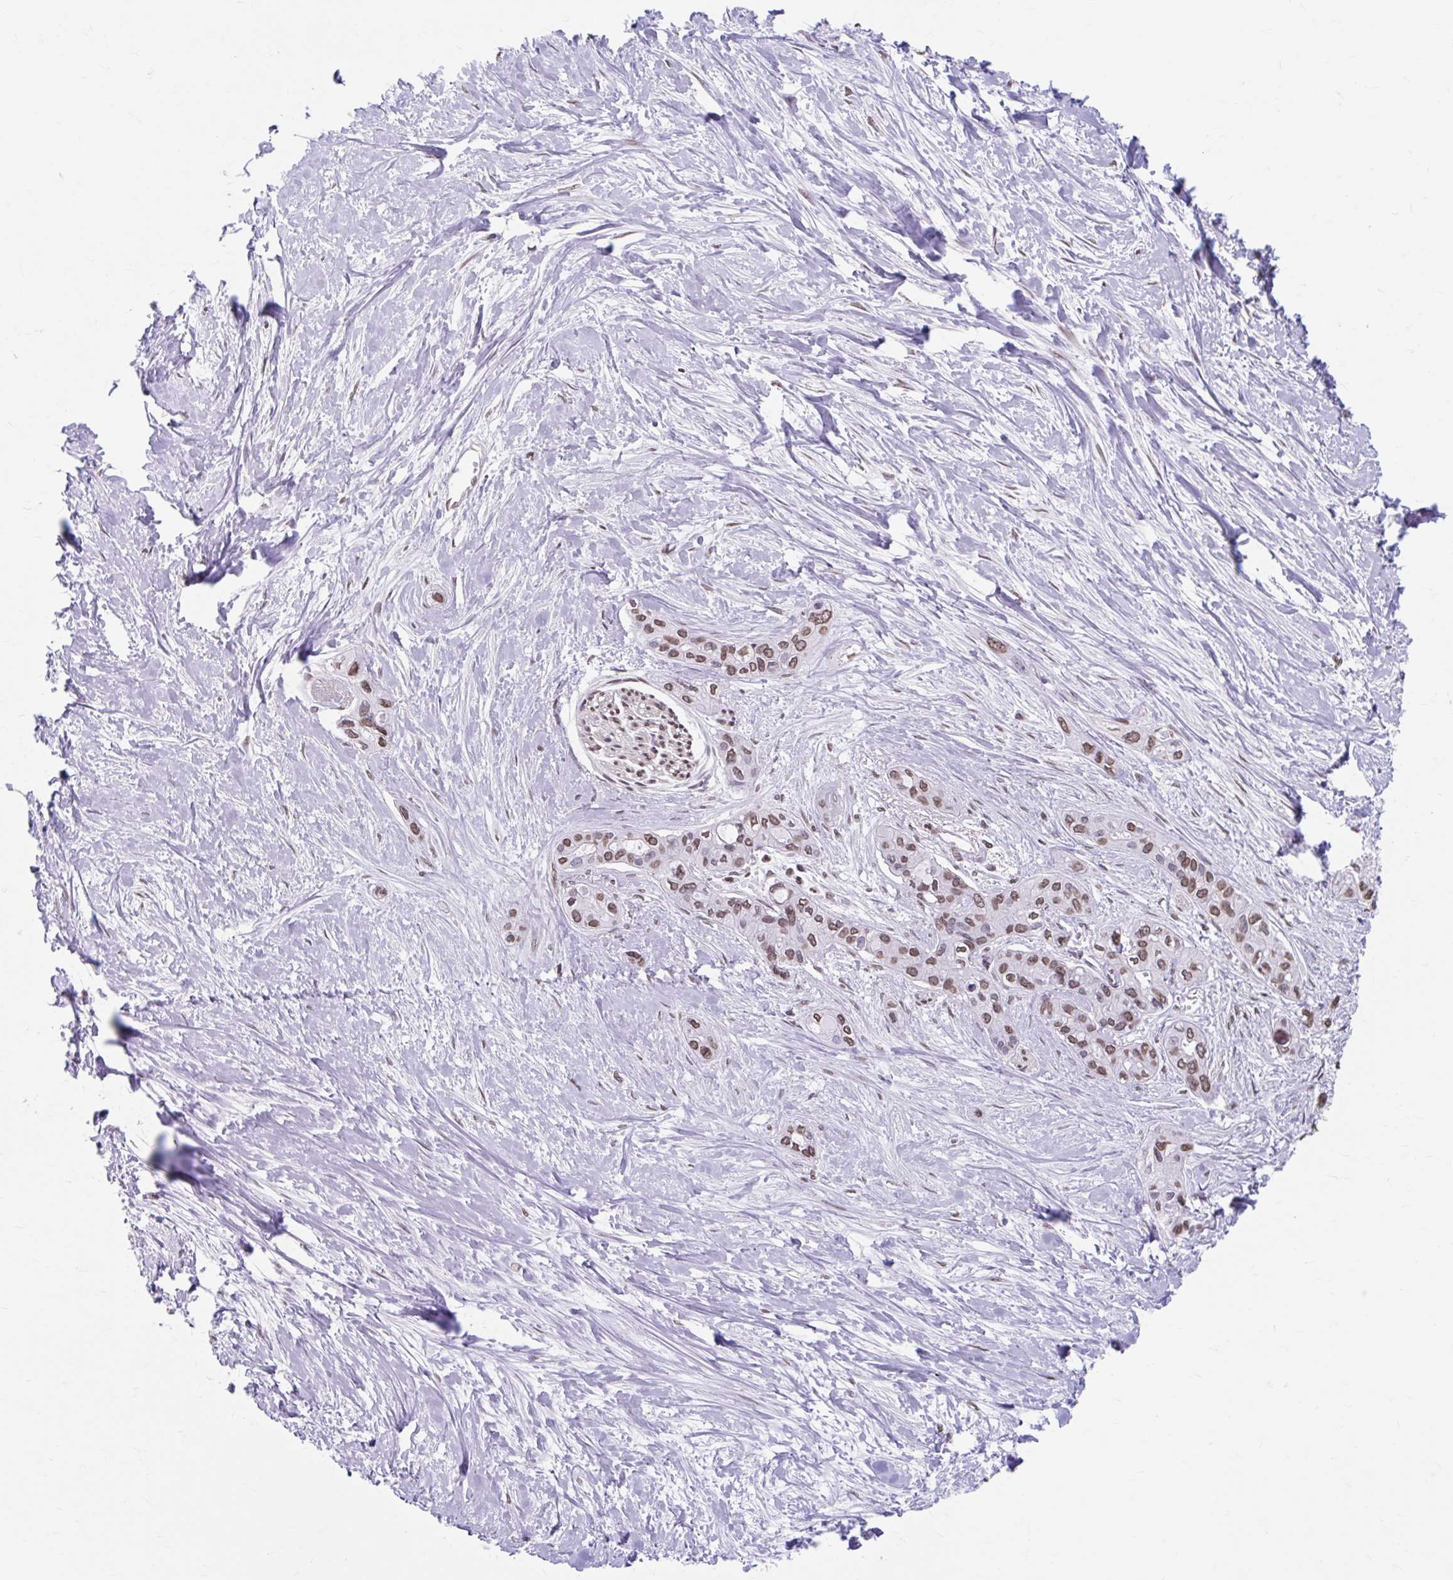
{"staining": {"intensity": "moderate", "quantity": ">75%", "location": "nuclear"}, "tissue": "pancreatic cancer", "cell_type": "Tumor cells", "image_type": "cancer", "snomed": [{"axis": "morphology", "description": "Adenocarcinoma, NOS"}, {"axis": "topography", "description": "Pancreas"}], "caption": "The micrograph shows a brown stain indicating the presence of a protein in the nuclear of tumor cells in pancreatic adenocarcinoma. The protein is stained brown, and the nuclei are stained in blue (DAB (3,3'-diaminobenzidine) IHC with brightfield microscopy, high magnification).", "gene": "ORC3", "patient": {"sex": "female", "age": 50}}